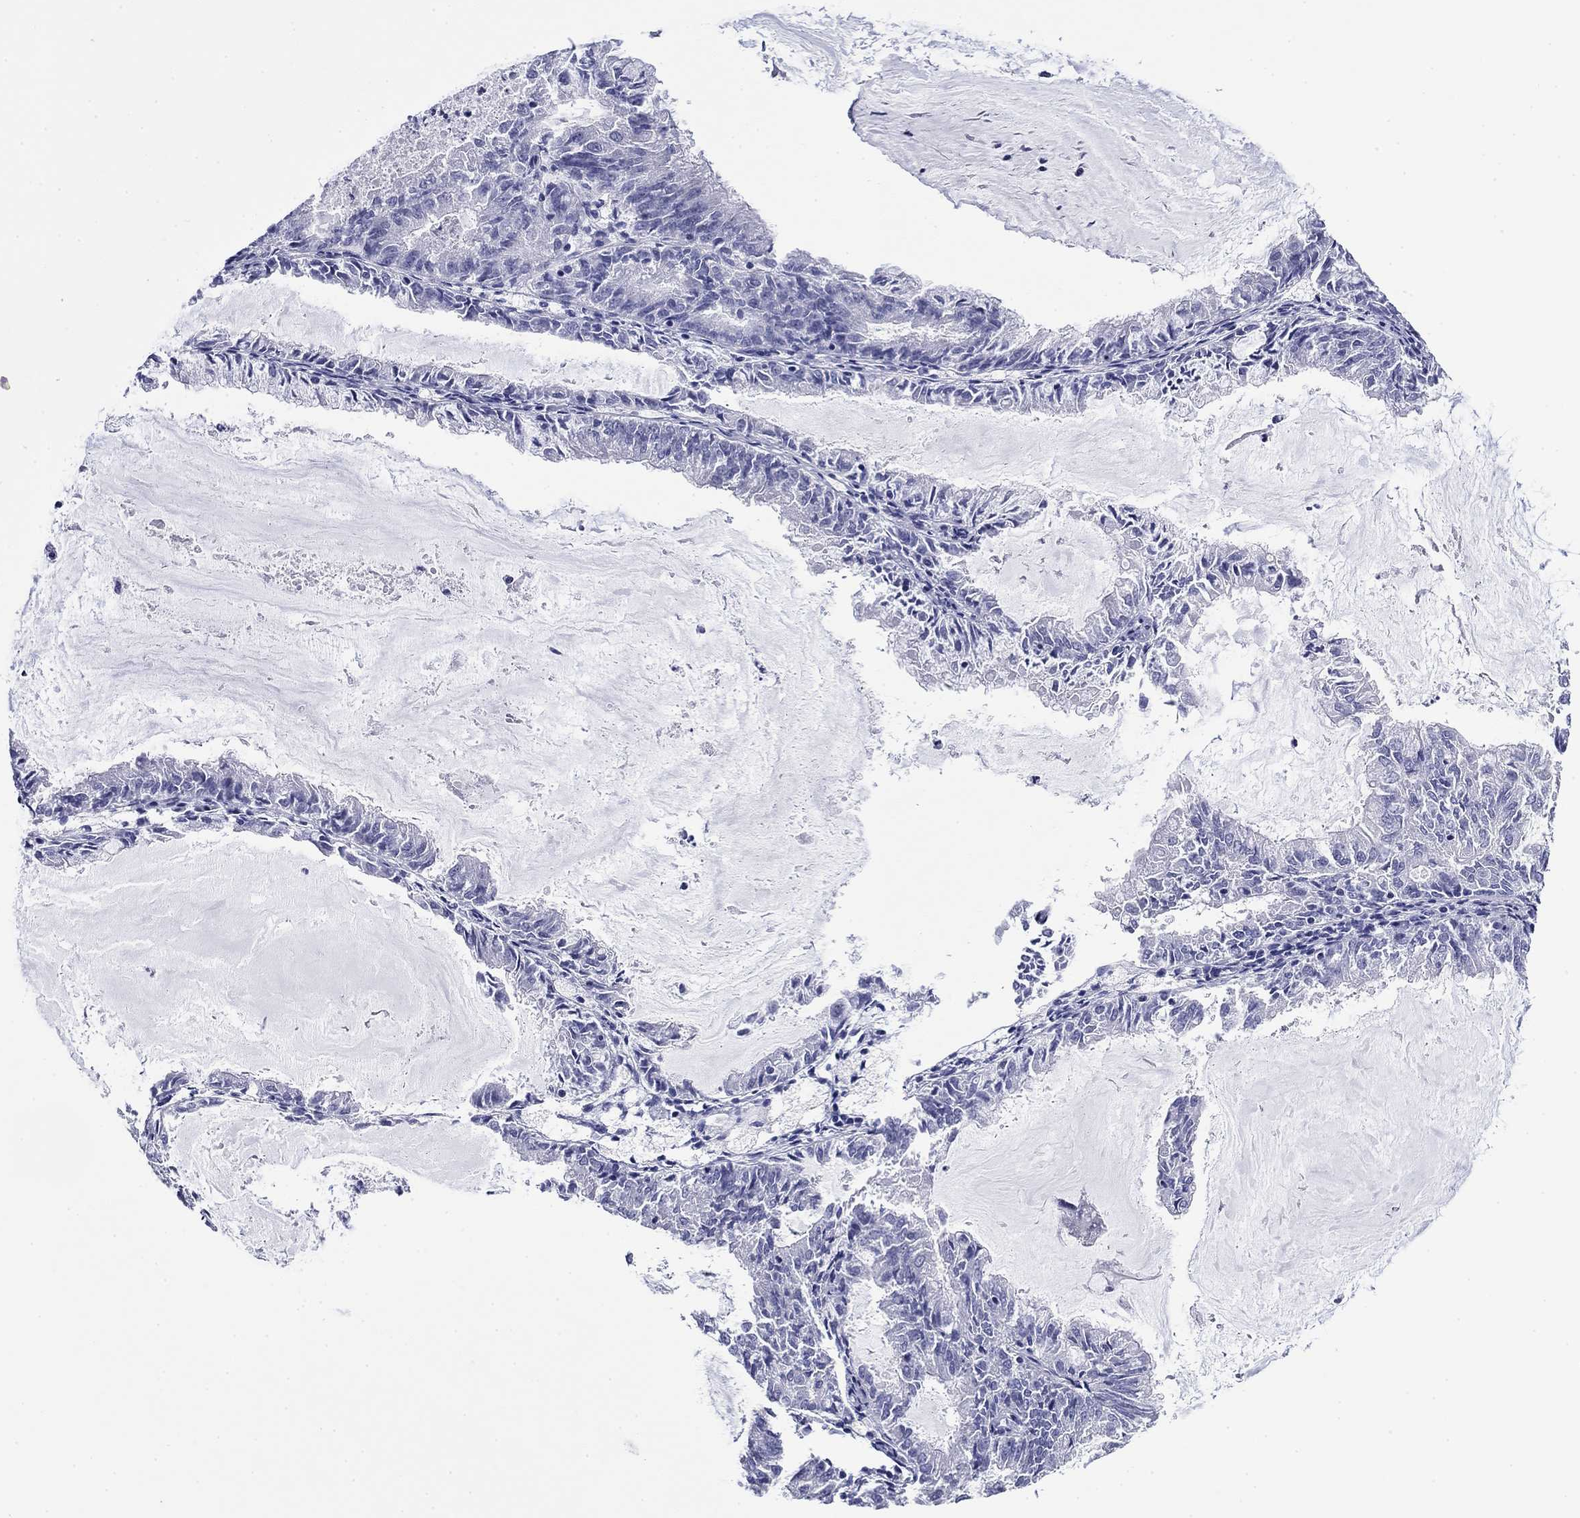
{"staining": {"intensity": "negative", "quantity": "none", "location": "none"}, "tissue": "endometrial cancer", "cell_type": "Tumor cells", "image_type": "cancer", "snomed": [{"axis": "morphology", "description": "Adenocarcinoma, NOS"}, {"axis": "topography", "description": "Endometrium"}], "caption": "The immunohistochemistry image has no significant staining in tumor cells of endometrial cancer (adenocarcinoma) tissue. (IHC, brightfield microscopy, high magnification).", "gene": "GIP", "patient": {"sex": "female", "age": 57}}